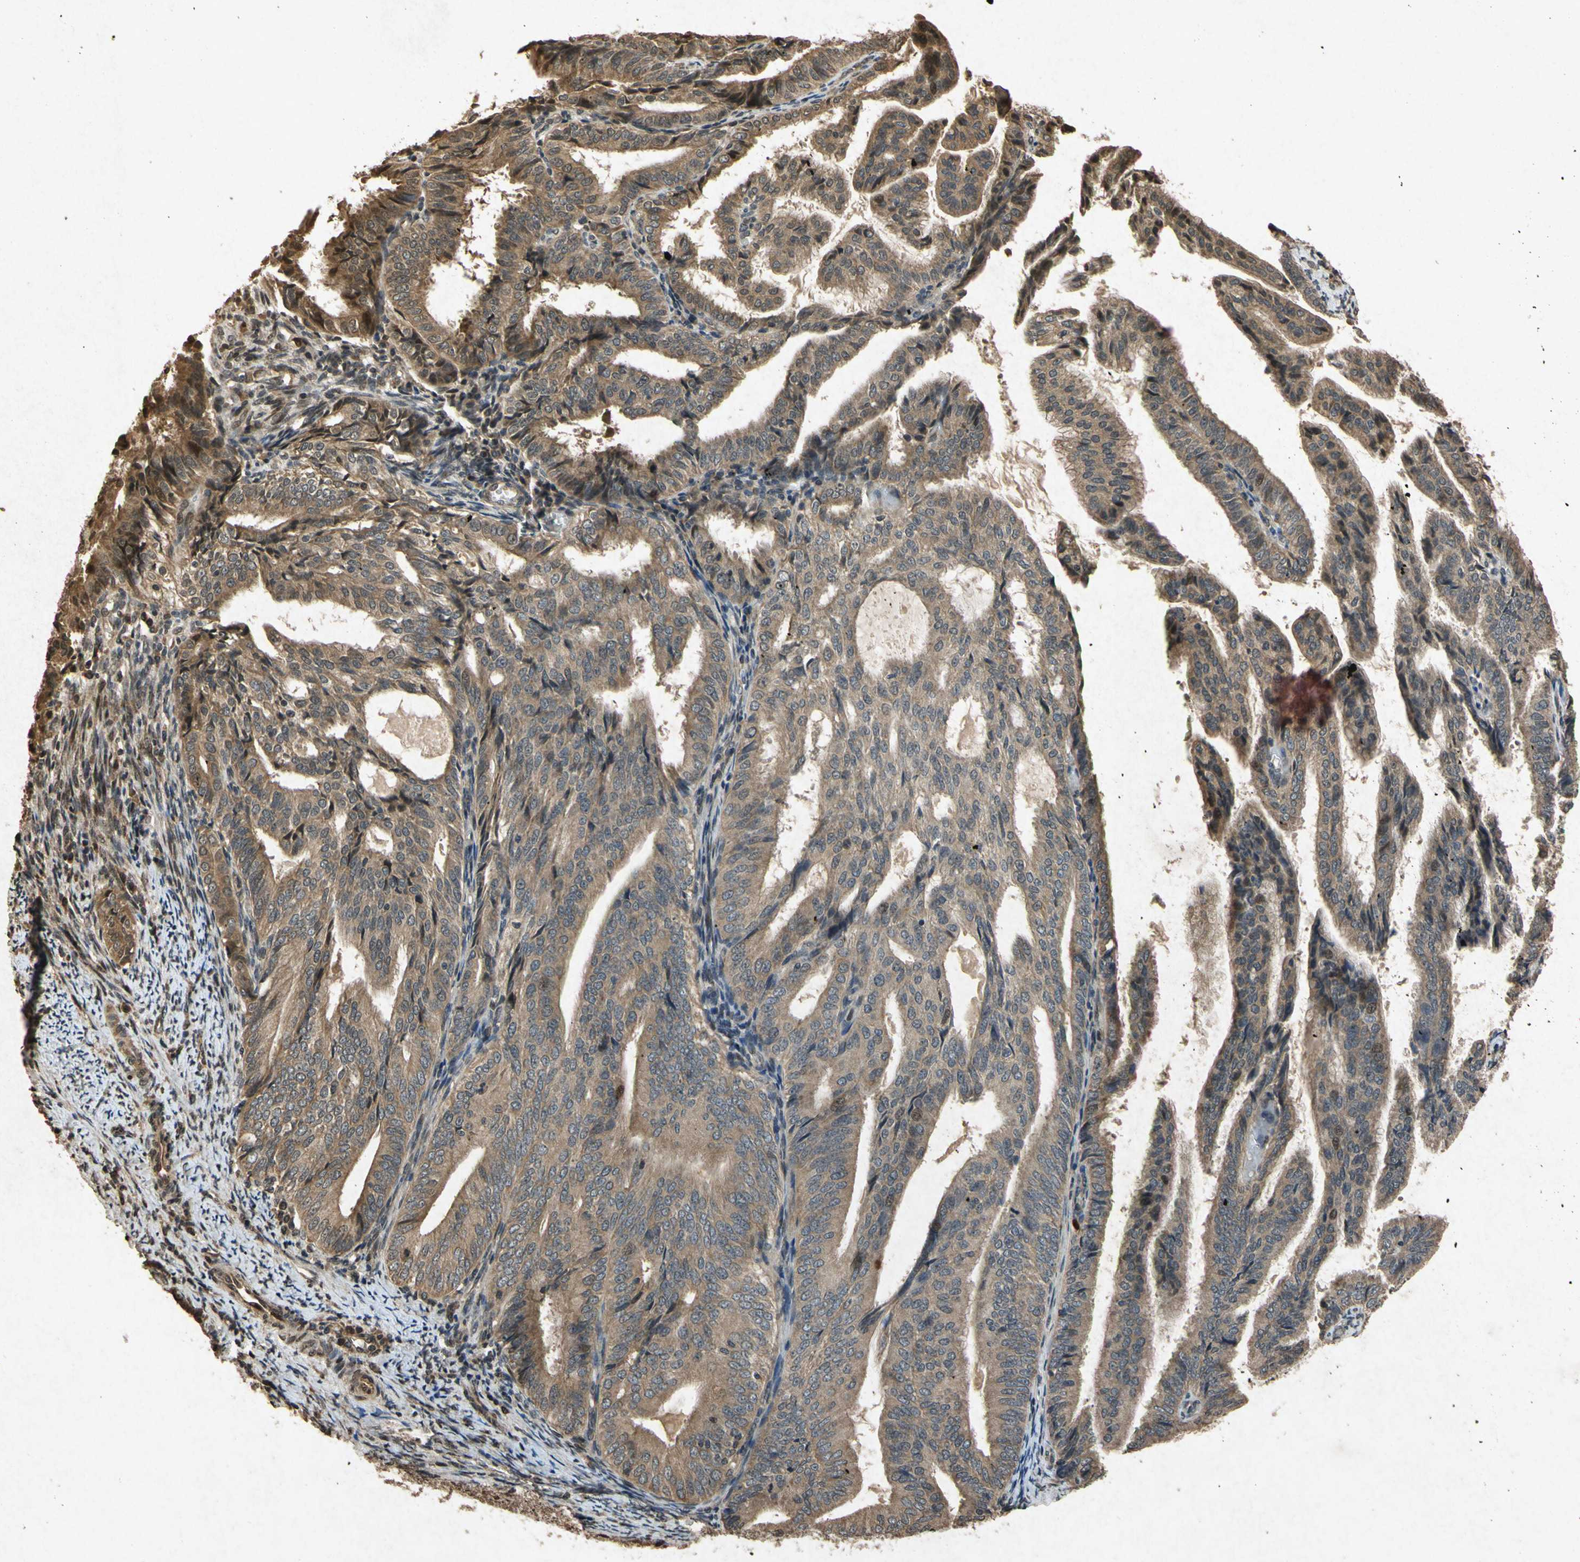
{"staining": {"intensity": "moderate", "quantity": ">75%", "location": "cytoplasmic/membranous"}, "tissue": "endometrial cancer", "cell_type": "Tumor cells", "image_type": "cancer", "snomed": [{"axis": "morphology", "description": "Adenocarcinoma, NOS"}, {"axis": "topography", "description": "Endometrium"}], "caption": "Endometrial cancer stained with DAB immunohistochemistry (IHC) shows medium levels of moderate cytoplasmic/membranous expression in about >75% of tumor cells.", "gene": "ATP6V1H", "patient": {"sex": "female", "age": 58}}